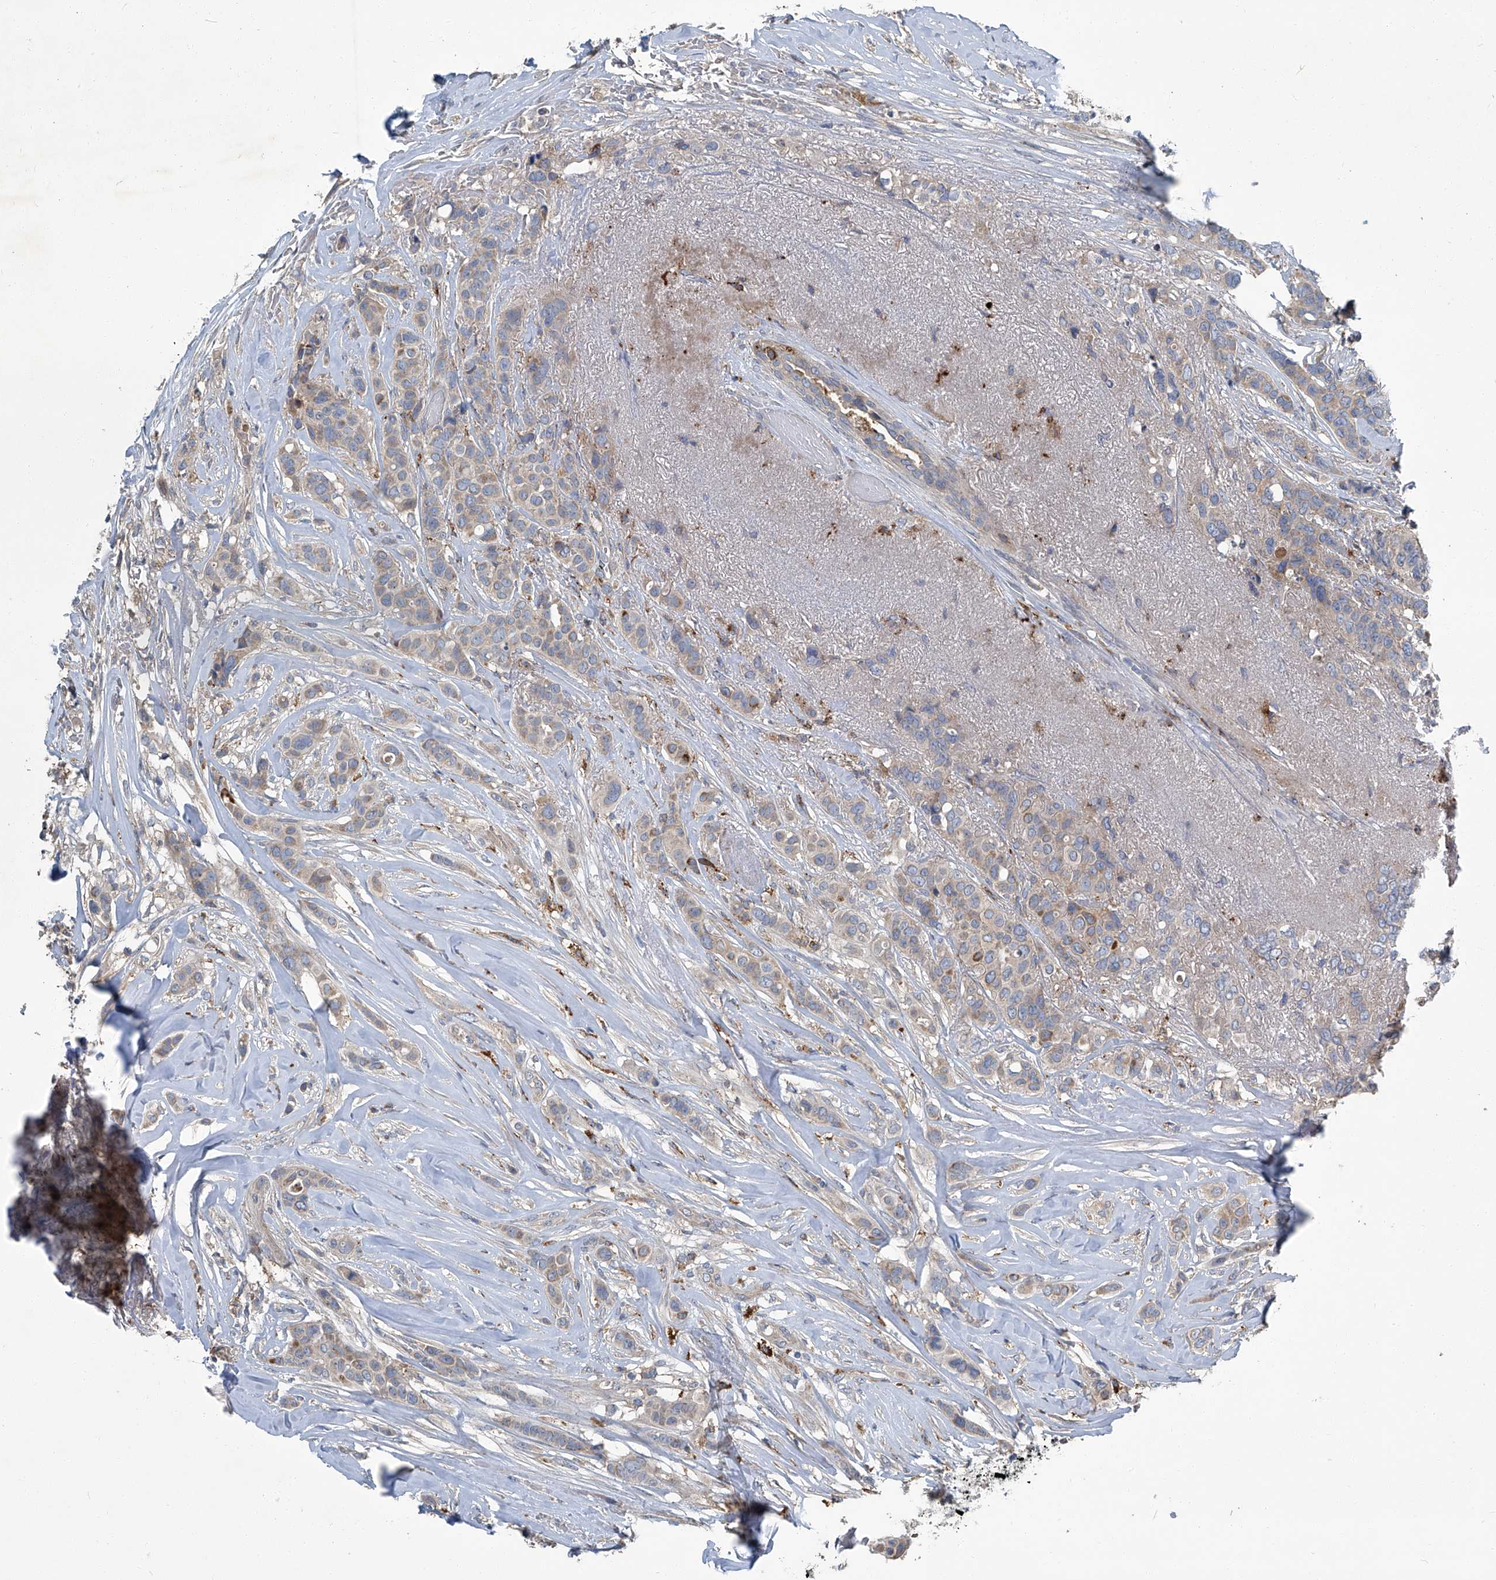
{"staining": {"intensity": "weak", "quantity": "<25%", "location": "cytoplasmic/membranous"}, "tissue": "breast cancer", "cell_type": "Tumor cells", "image_type": "cancer", "snomed": [{"axis": "morphology", "description": "Lobular carcinoma"}, {"axis": "topography", "description": "Breast"}], "caption": "An immunohistochemistry photomicrograph of breast cancer is shown. There is no staining in tumor cells of breast cancer.", "gene": "FAM167A", "patient": {"sex": "female", "age": 51}}